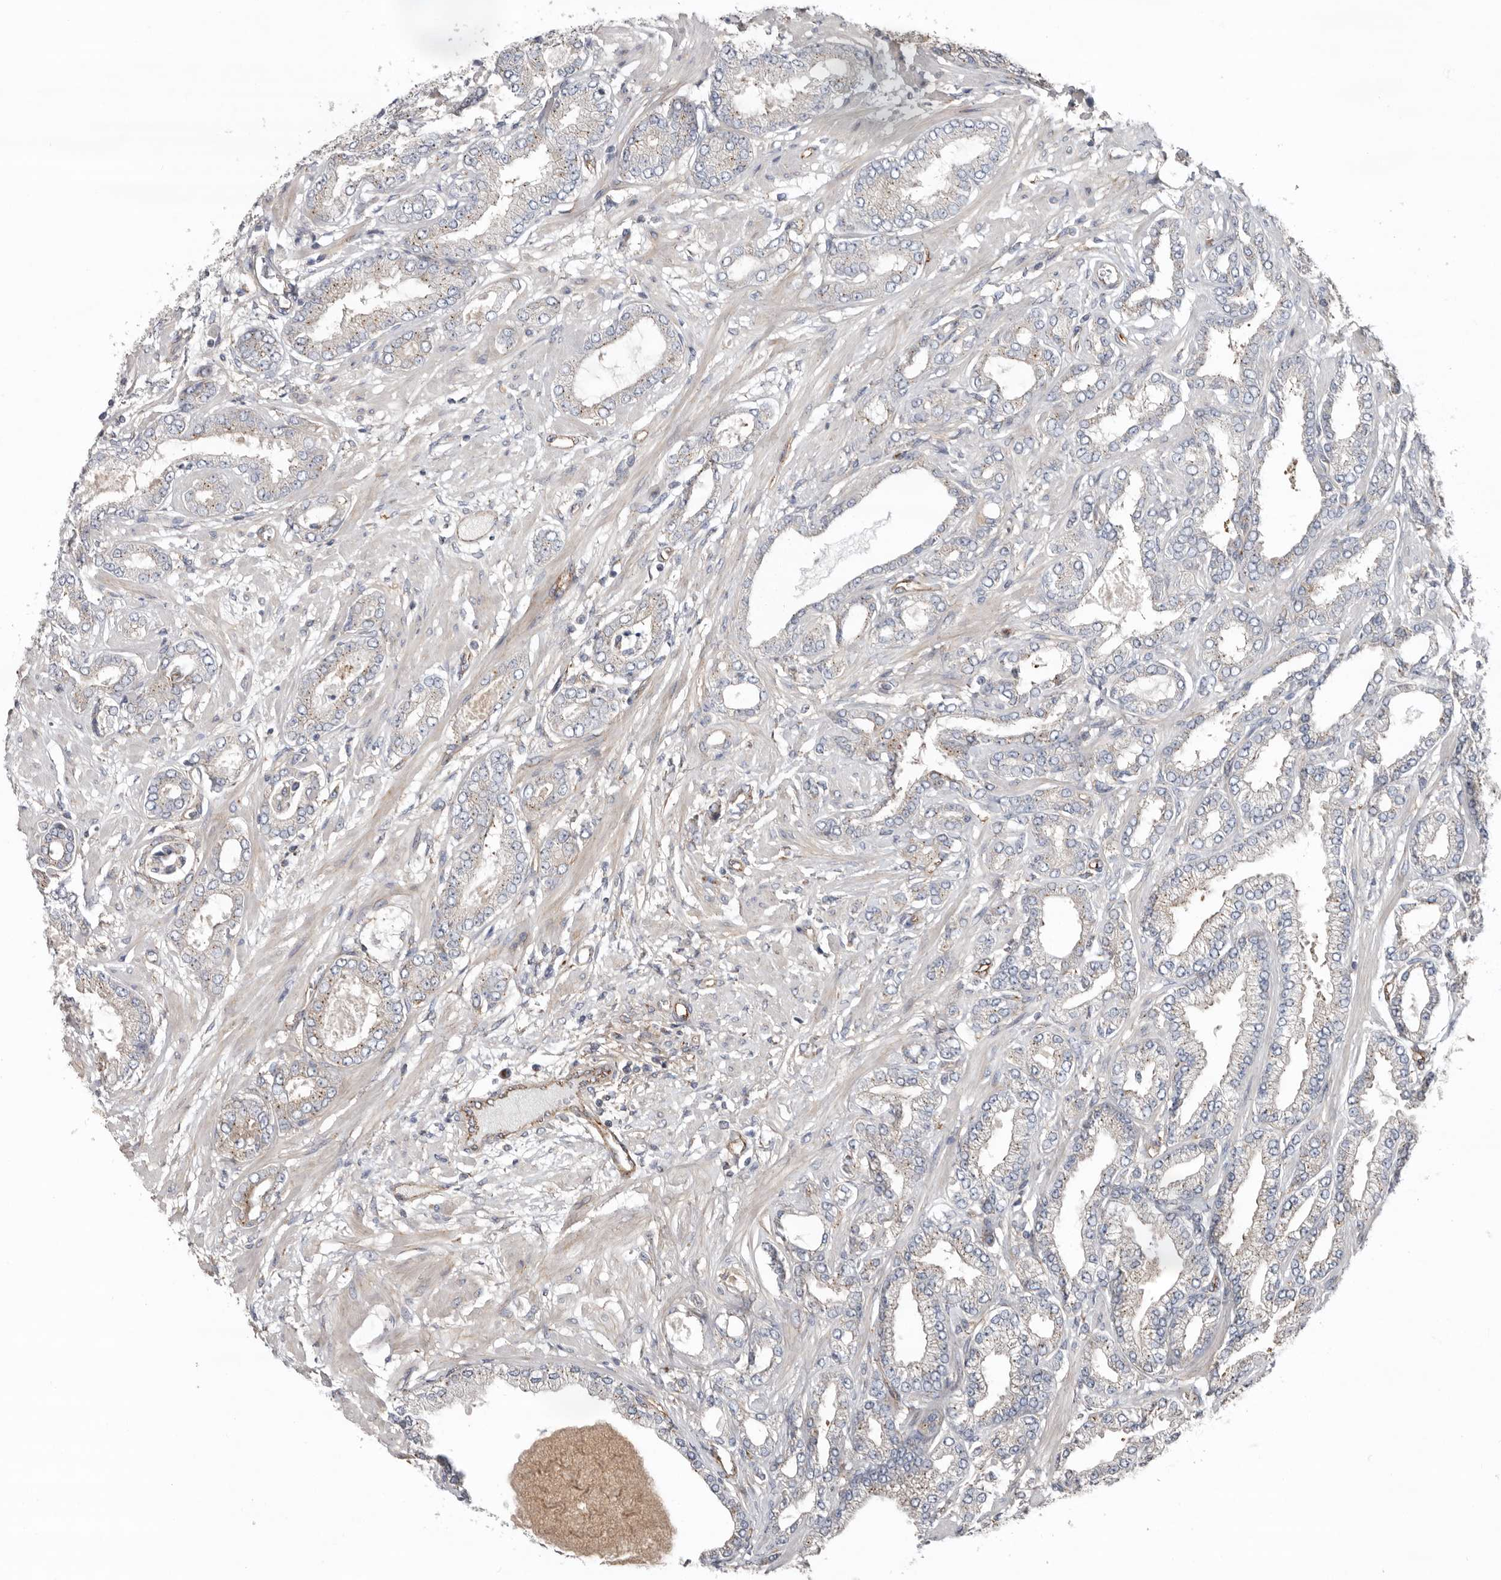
{"staining": {"intensity": "moderate", "quantity": "25%-75%", "location": "cytoplasmic/membranous"}, "tissue": "prostate cancer", "cell_type": "Tumor cells", "image_type": "cancer", "snomed": [{"axis": "morphology", "description": "Adenocarcinoma, Low grade"}, {"axis": "topography", "description": "Prostate"}], "caption": "Prostate cancer (low-grade adenocarcinoma) stained with DAB immunohistochemistry (IHC) demonstrates medium levels of moderate cytoplasmic/membranous staining in approximately 25%-75% of tumor cells. (DAB IHC with brightfield microscopy, high magnification).", "gene": "LUZP1", "patient": {"sex": "male", "age": 63}}